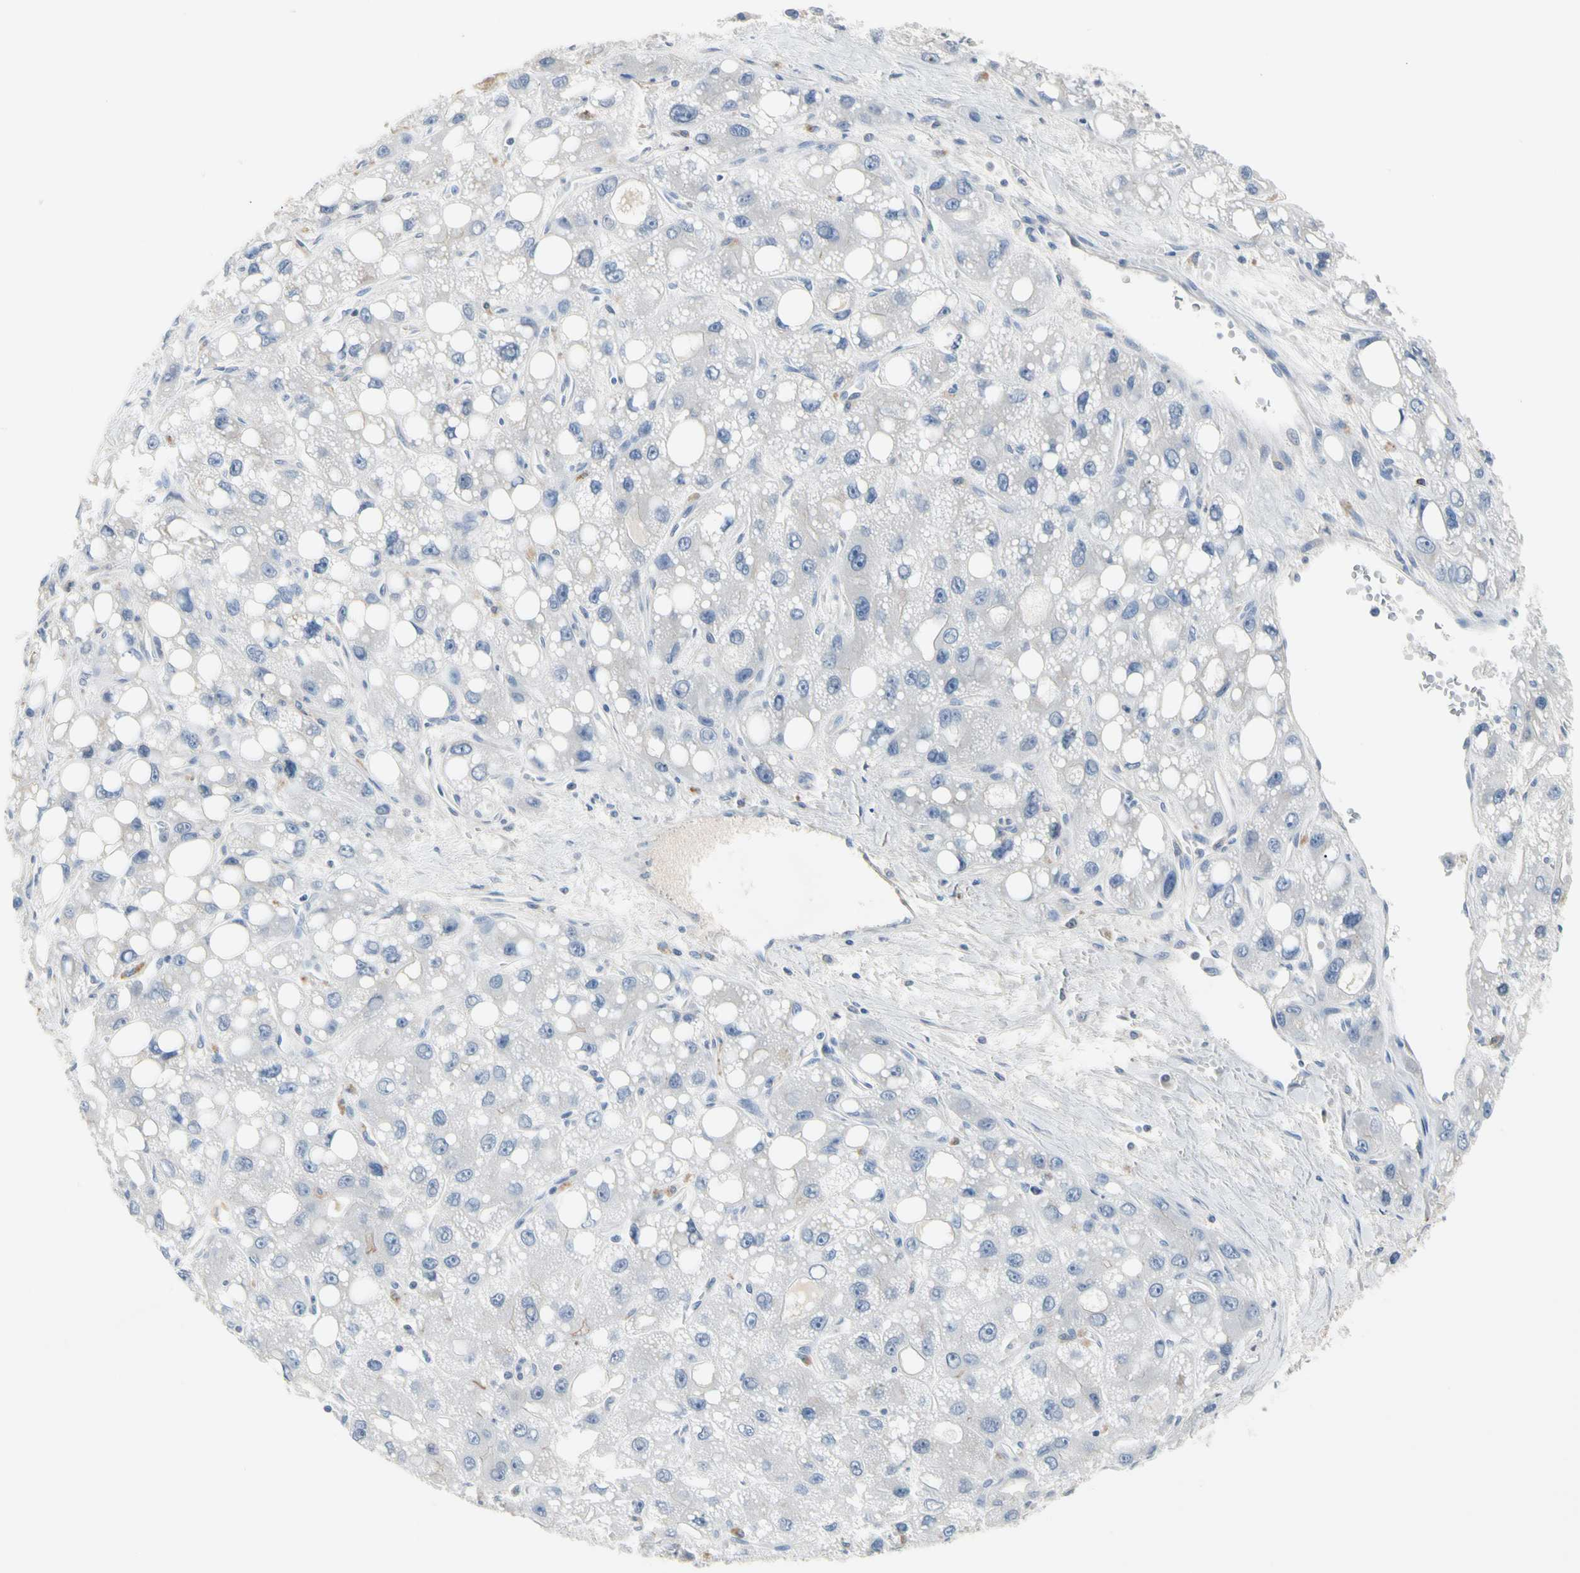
{"staining": {"intensity": "negative", "quantity": "none", "location": "none"}, "tissue": "liver cancer", "cell_type": "Tumor cells", "image_type": "cancer", "snomed": [{"axis": "morphology", "description": "Carcinoma, Hepatocellular, NOS"}, {"axis": "topography", "description": "Liver"}], "caption": "Immunohistochemistry of human liver hepatocellular carcinoma shows no staining in tumor cells. (Immunohistochemistry (ihc), brightfield microscopy, high magnification).", "gene": "ECRG4", "patient": {"sex": "male", "age": 55}}